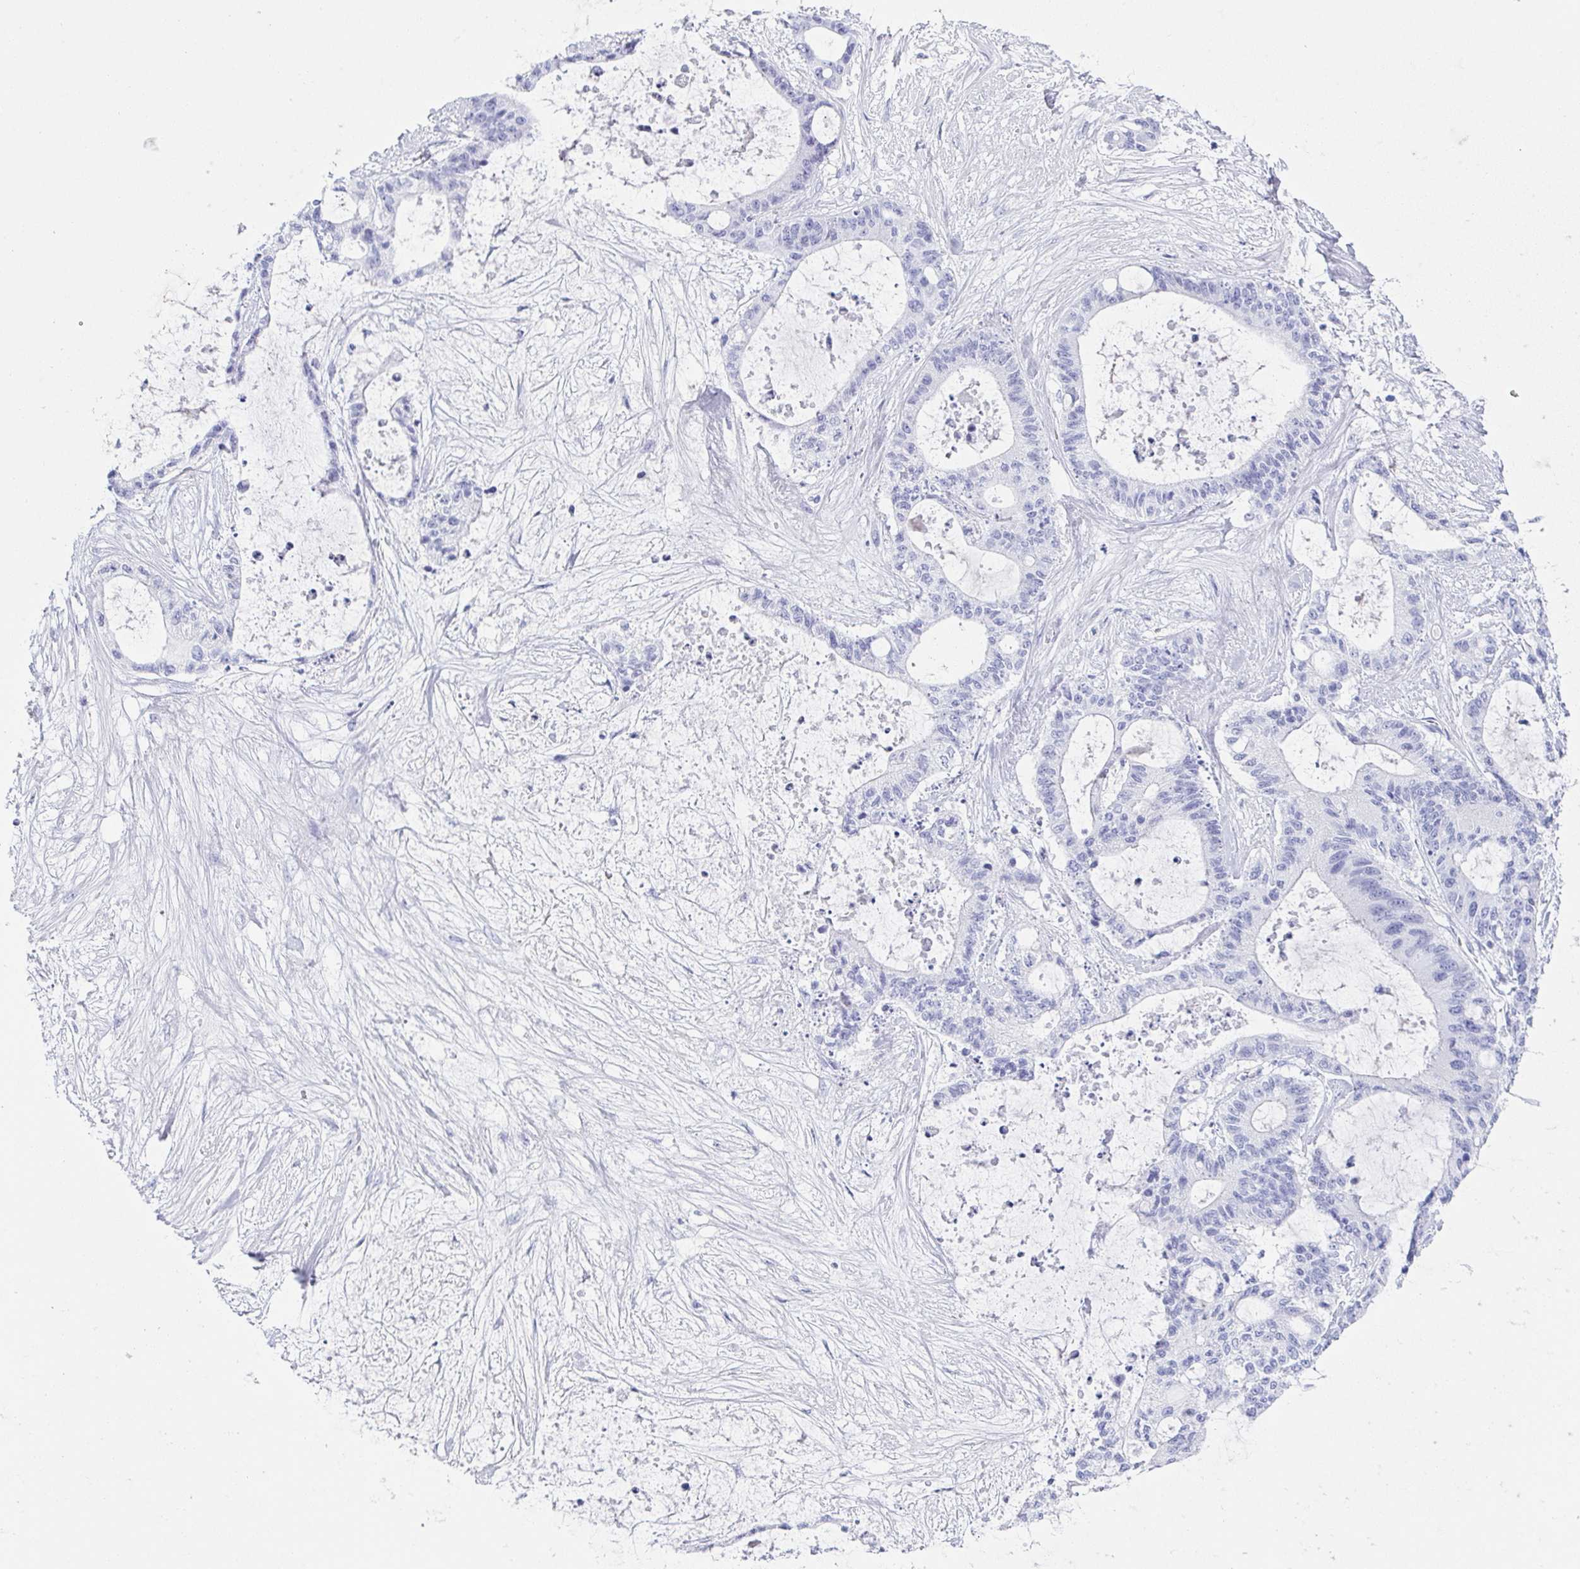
{"staining": {"intensity": "negative", "quantity": "none", "location": "none"}, "tissue": "liver cancer", "cell_type": "Tumor cells", "image_type": "cancer", "snomed": [{"axis": "morphology", "description": "Normal tissue, NOS"}, {"axis": "morphology", "description": "Cholangiocarcinoma"}, {"axis": "topography", "description": "Liver"}, {"axis": "topography", "description": "Peripheral nerve tissue"}], "caption": "Tumor cells are negative for brown protein staining in liver cancer (cholangiocarcinoma).", "gene": "ZG16B", "patient": {"sex": "female", "age": 73}}